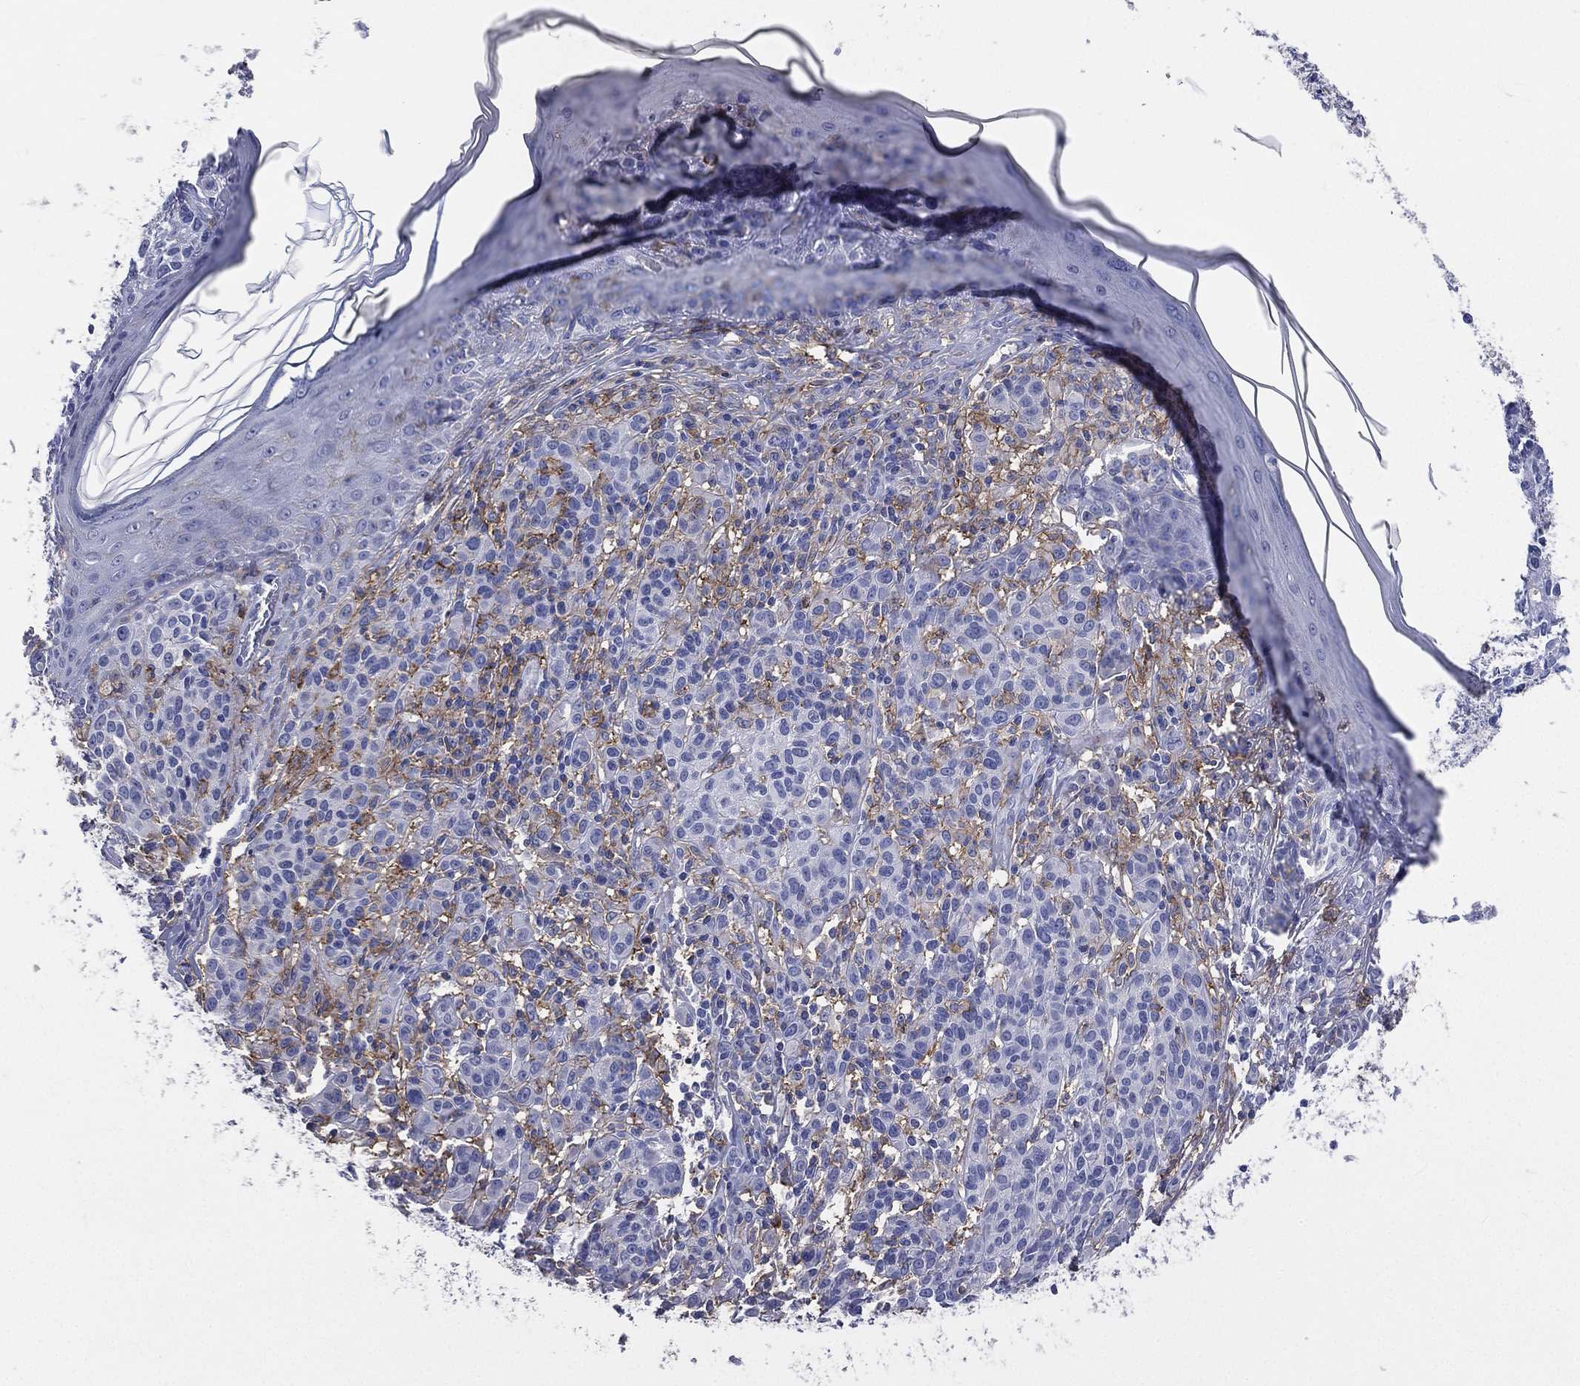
{"staining": {"intensity": "negative", "quantity": "none", "location": "none"}, "tissue": "melanoma", "cell_type": "Tumor cells", "image_type": "cancer", "snomed": [{"axis": "morphology", "description": "Malignant melanoma, NOS"}, {"axis": "topography", "description": "Skin"}], "caption": "Micrograph shows no significant protein staining in tumor cells of malignant melanoma.", "gene": "CD33", "patient": {"sex": "male", "age": 79}}